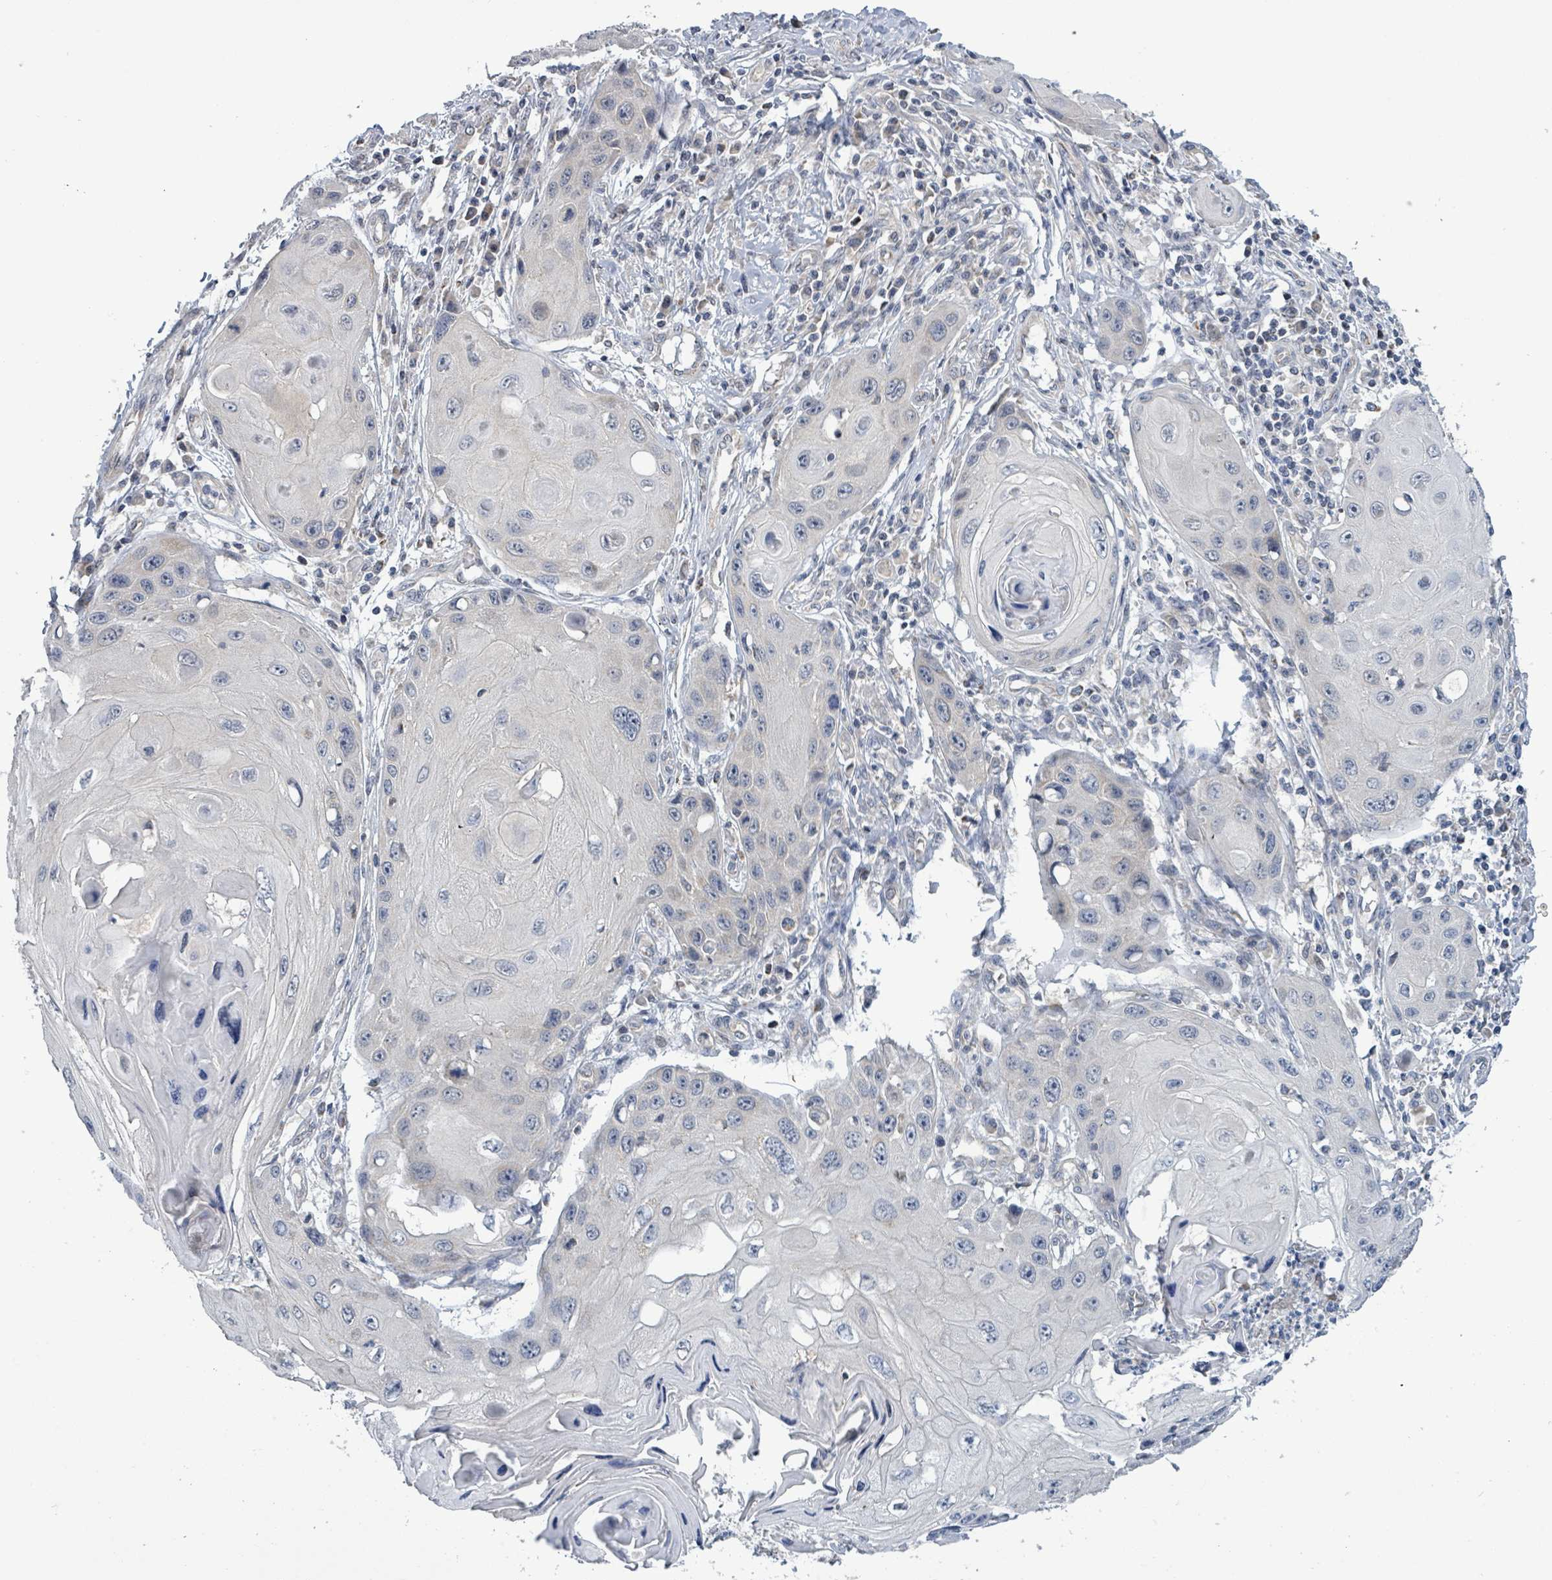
{"staining": {"intensity": "negative", "quantity": "none", "location": "none"}, "tissue": "skin cancer", "cell_type": "Tumor cells", "image_type": "cancer", "snomed": [{"axis": "morphology", "description": "Squamous cell carcinoma, NOS"}, {"axis": "topography", "description": "Skin"}, {"axis": "topography", "description": "Vulva"}], "caption": "Immunohistochemistry (IHC) image of neoplastic tissue: human skin squamous cell carcinoma stained with DAB (3,3'-diaminobenzidine) displays no significant protein staining in tumor cells.", "gene": "COQ10B", "patient": {"sex": "female", "age": 44}}